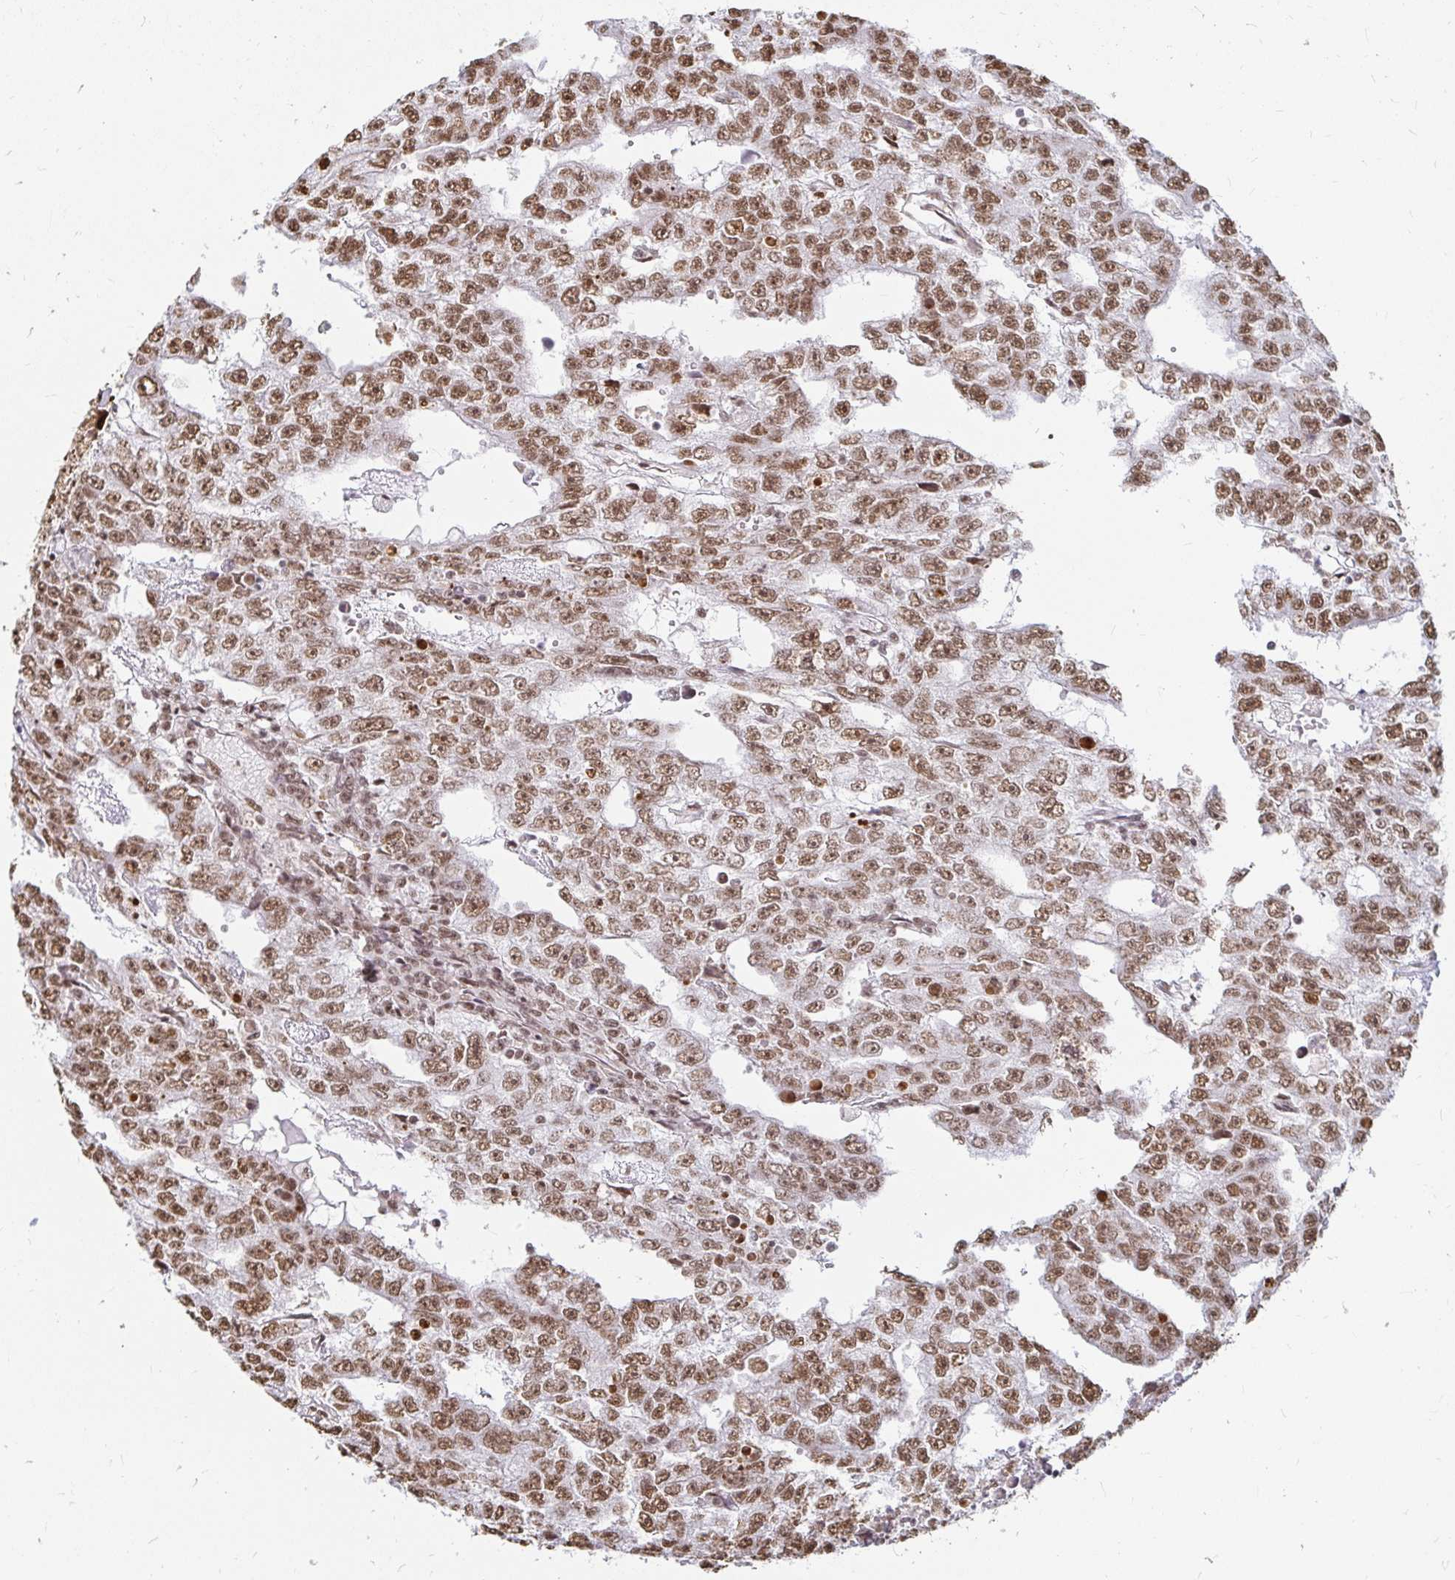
{"staining": {"intensity": "moderate", "quantity": ">75%", "location": "nuclear"}, "tissue": "testis cancer", "cell_type": "Tumor cells", "image_type": "cancer", "snomed": [{"axis": "morphology", "description": "Carcinoma, Embryonal, NOS"}, {"axis": "topography", "description": "Testis"}], "caption": "DAB (3,3'-diaminobenzidine) immunohistochemical staining of testis embryonal carcinoma shows moderate nuclear protein positivity in about >75% of tumor cells.", "gene": "HNRNPU", "patient": {"sex": "male", "age": 20}}